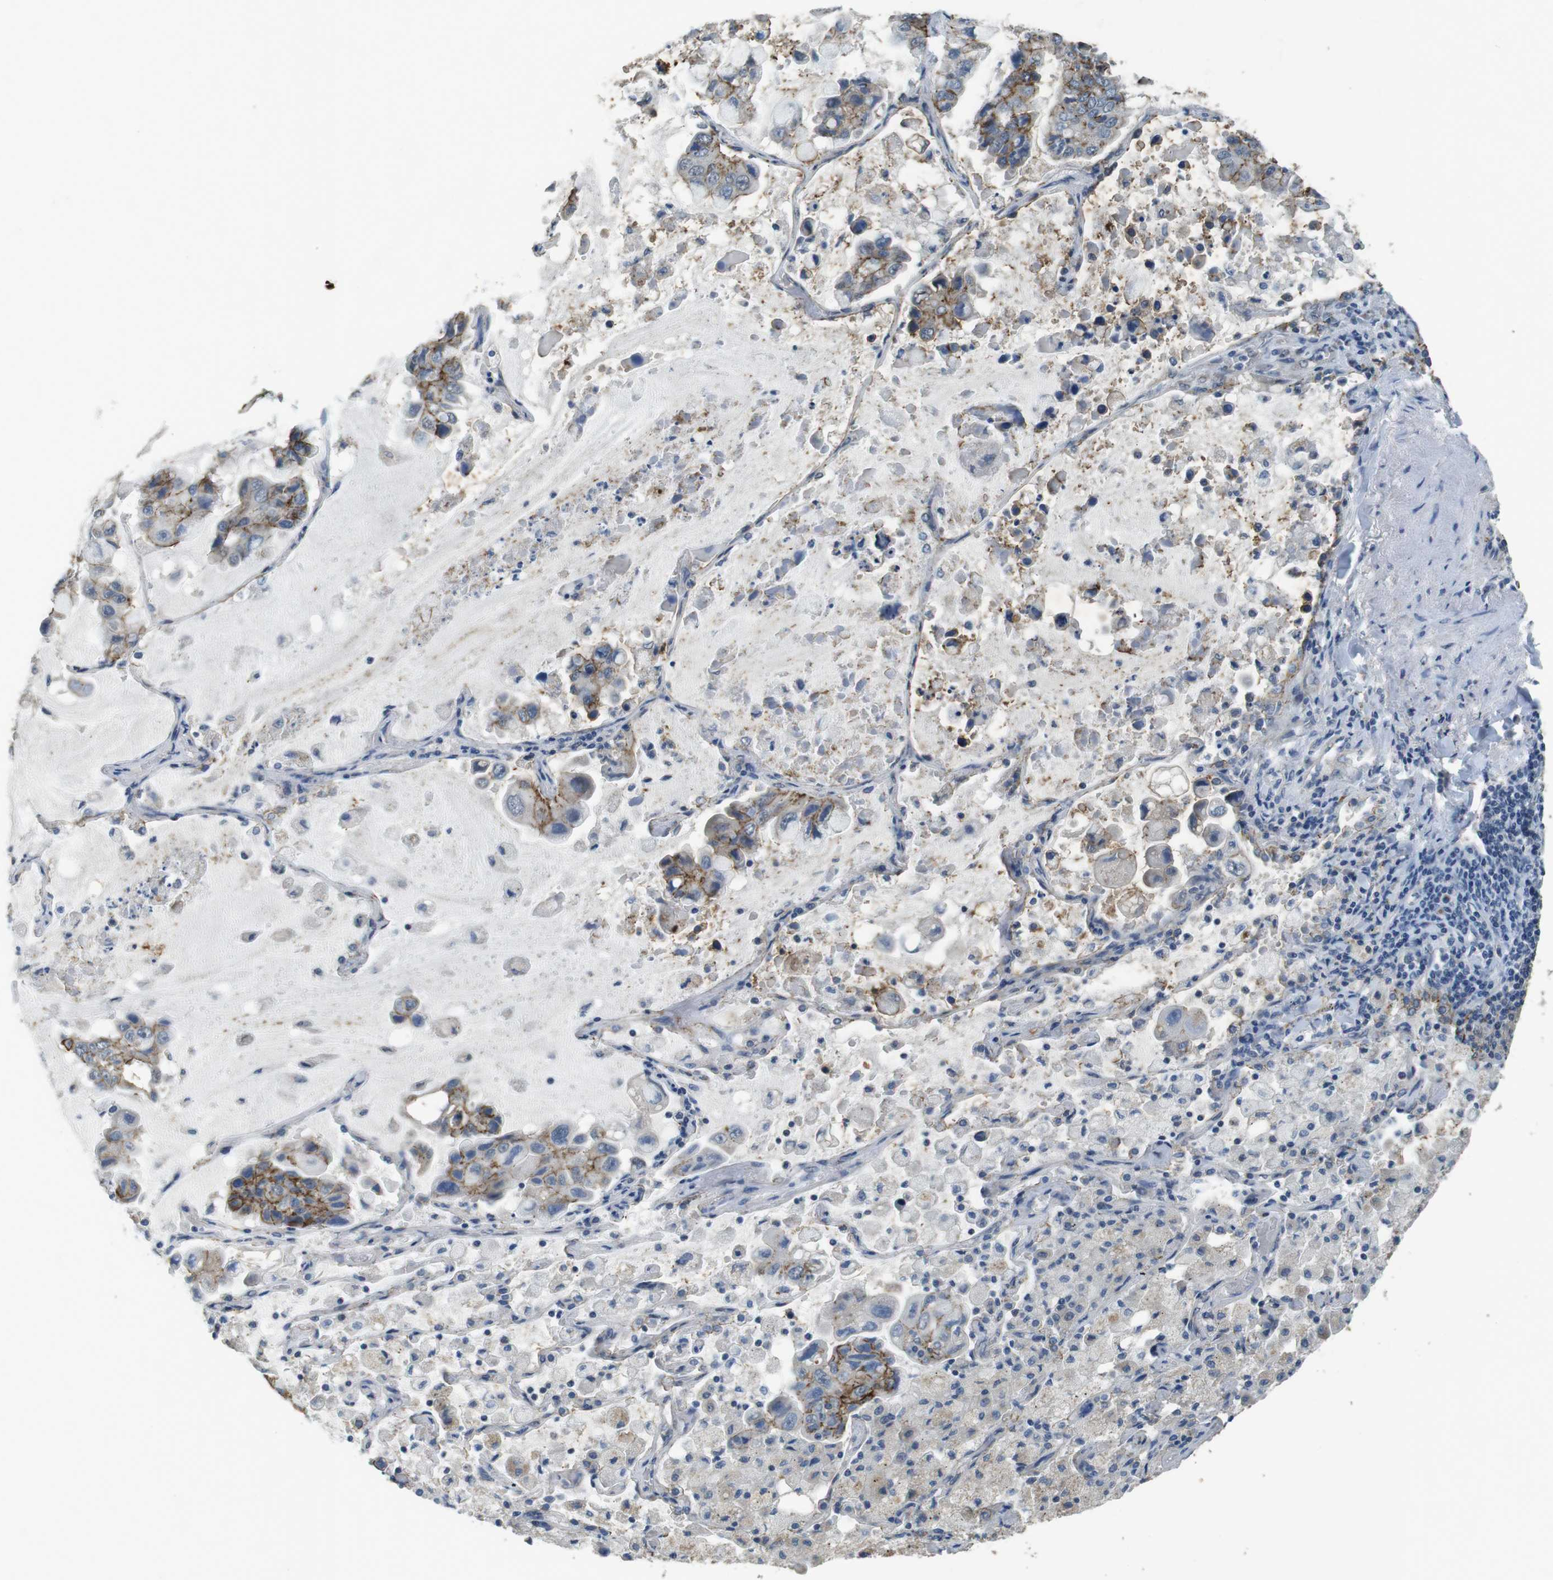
{"staining": {"intensity": "moderate", "quantity": "25%-75%", "location": "cytoplasmic/membranous"}, "tissue": "lung cancer", "cell_type": "Tumor cells", "image_type": "cancer", "snomed": [{"axis": "morphology", "description": "Adenocarcinoma, NOS"}, {"axis": "topography", "description": "Lung"}], "caption": "There is medium levels of moderate cytoplasmic/membranous expression in tumor cells of lung adenocarcinoma, as demonstrated by immunohistochemical staining (brown color).", "gene": "CLDN7", "patient": {"sex": "male", "age": 64}}